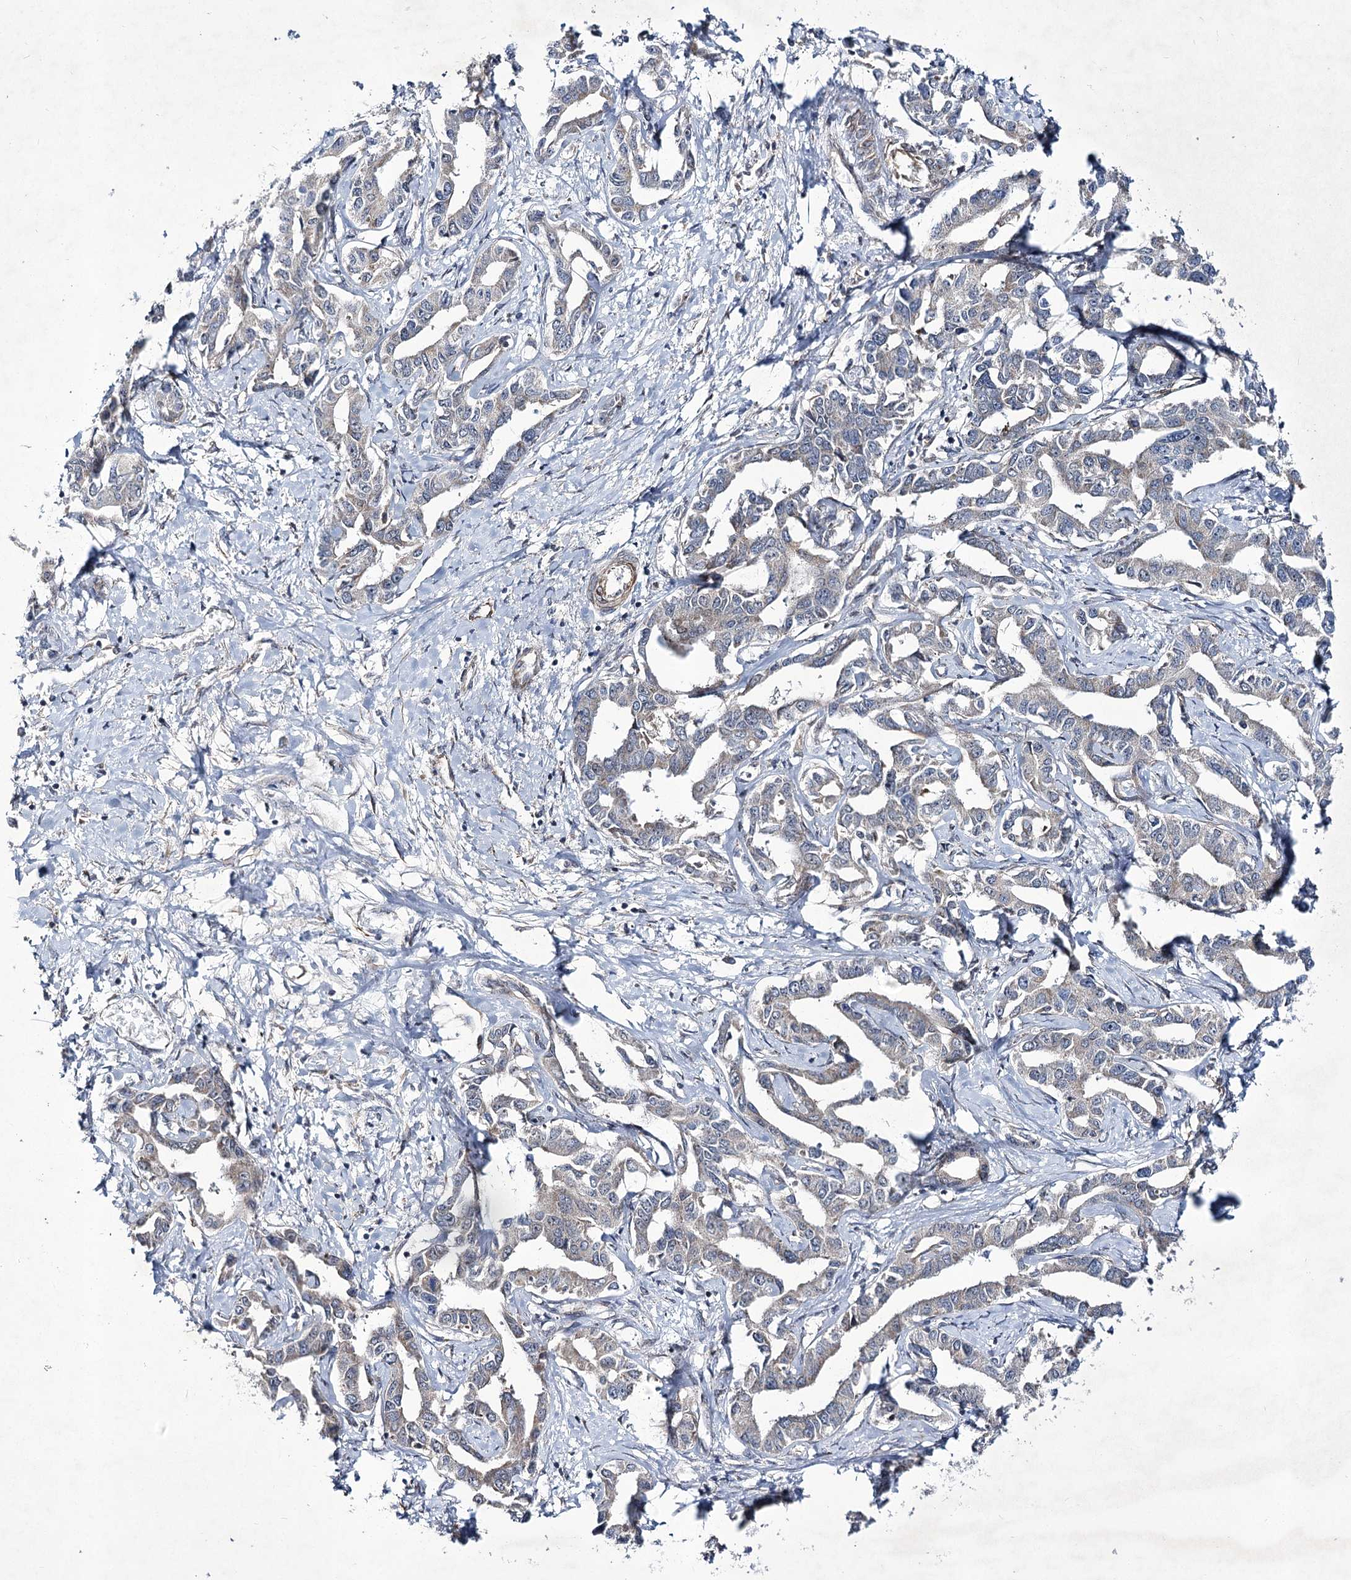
{"staining": {"intensity": "negative", "quantity": "none", "location": "none"}, "tissue": "liver cancer", "cell_type": "Tumor cells", "image_type": "cancer", "snomed": [{"axis": "morphology", "description": "Cholangiocarcinoma"}, {"axis": "topography", "description": "Liver"}], "caption": "The image exhibits no staining of tumor cells in liver cholangiocarcinoma.", "gene": "DPEP2", "patient": {"sex": "male", "age": 59}}